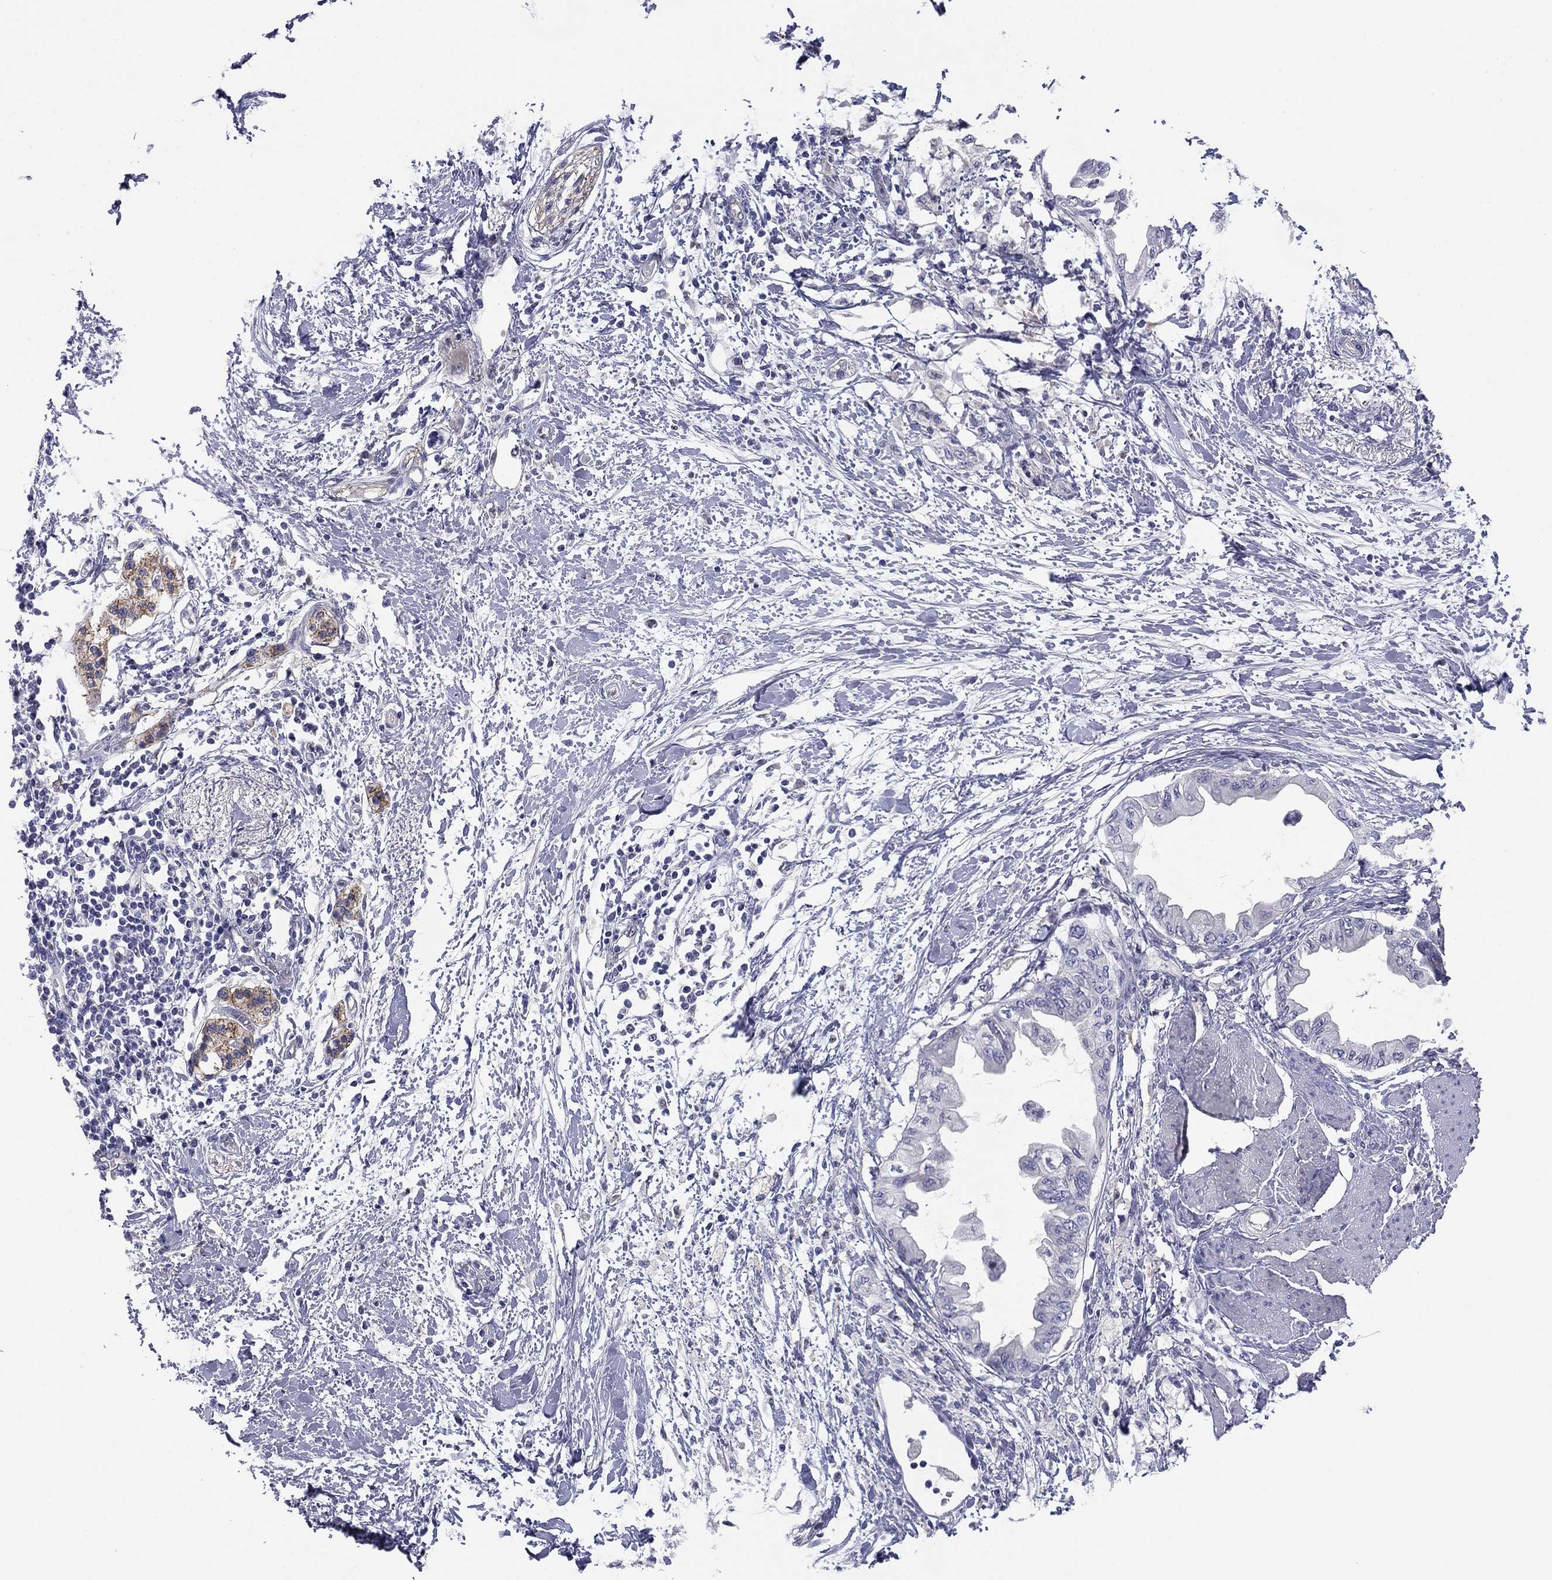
{"staining": {"intensity": "strong", "quantity": "25%-75%", "location": "cytoplasmic/membranous"}, "tissue": "pancreatic cancer", "cell_type": "Tumor cells", "image_type": "cancer", "snomed": [{"axis": "morphology", "description": "Normal tissue, NOS"}, {"axis": "morphology", "description": "Adenocarcinoma, NOS"}, {"axis": "topography", "description": "Pancreas"}, {"axis": "topography", "description": "Duodenum"}], "caption": "Pancreatic cancer stained for a protein (brown) demonstrates strong cytoplasmic/membranous positive expression in about 25%-75% of tumor cells.", "gene": "SEPTIN3", "patient": {"sex": "female", "age": 60}}